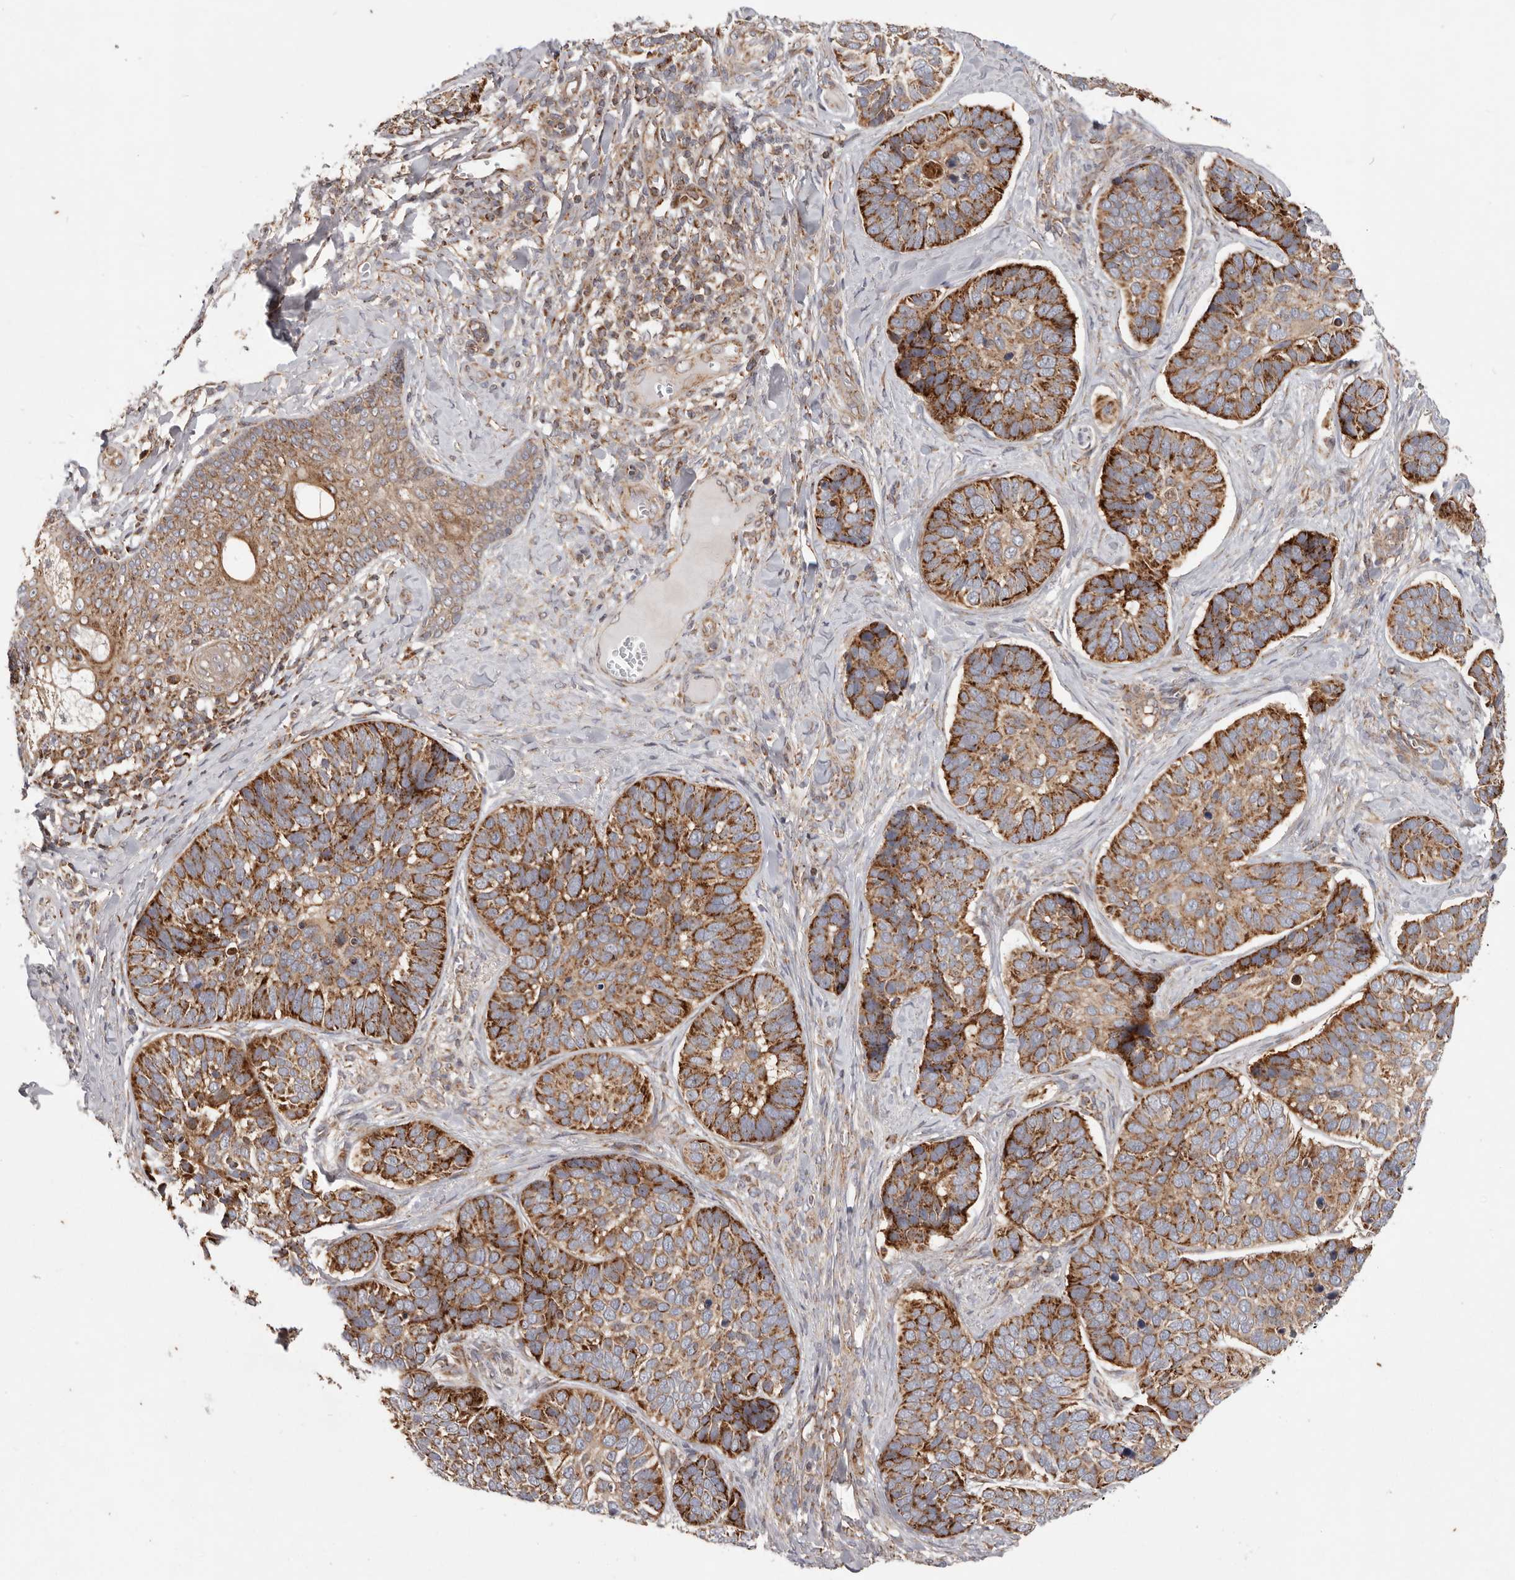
{"staining": {"intensity": "strong", "quantity": "25%-75%", "location": "cytoplasmic/membranous"}, "tissue": "skin cancer", "cell_type": "Tumor cells", "image_type": "cancer", "snomed": [{"axis": "morphology", "description": "Basal cell carcinoma"}, {"axis": "topography", "description": "Skin"}], "caption": "Skin cancer stained with immunohistochemistry (IHC) exhibits strong cytoplasmic/membranous staining in approximately 25%-75% of tumor cells.", "gene": "MRPS10", "patient": {"sex": "male", "age": 62}}